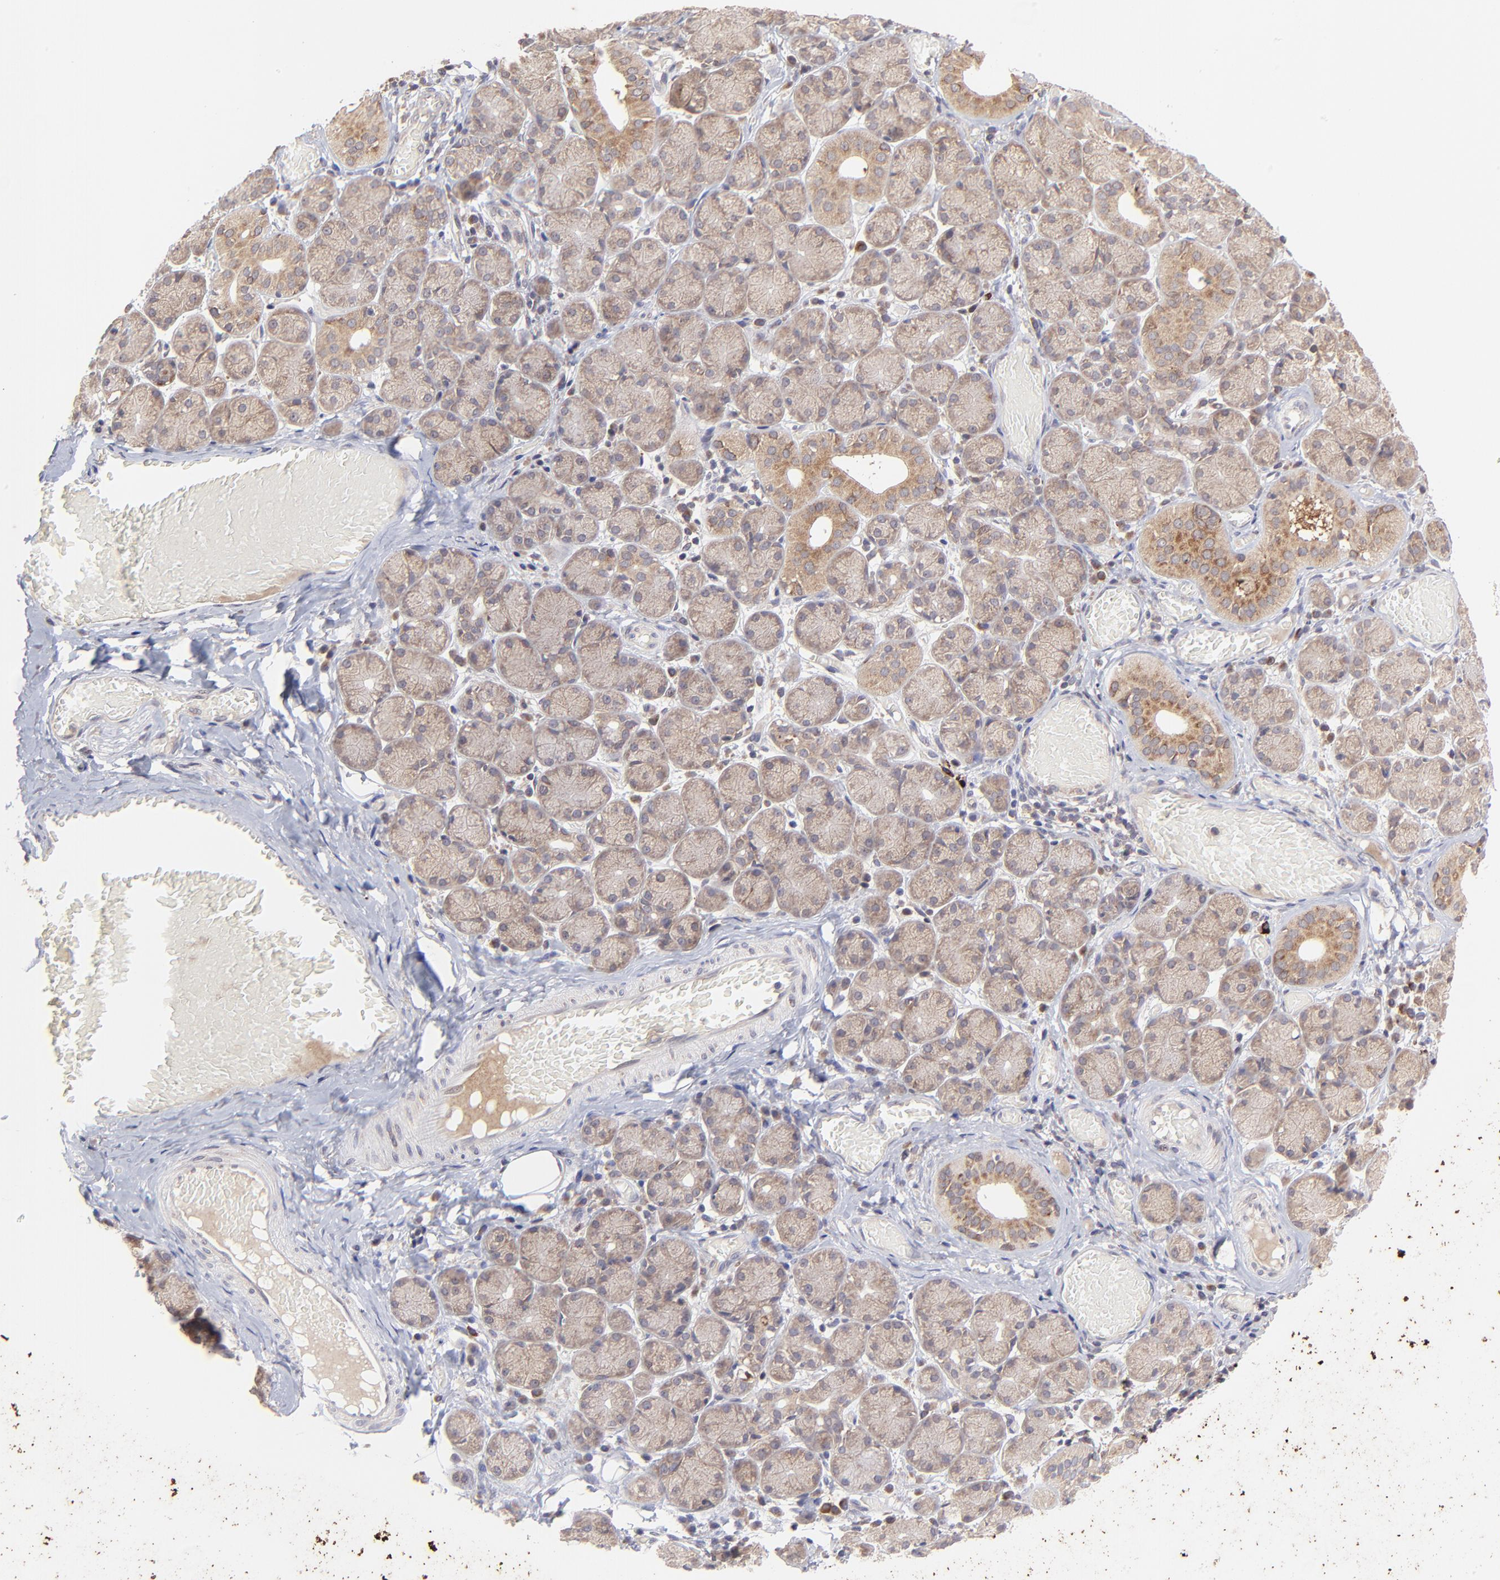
{"staining": {"intensity": "moderate", "quantity": ">75%", "location": "cytoplasmic/membranous"}, "tissue": "salivary gland", "cell_type": "Glandular cells", "image_type": "normal", "snomed": [{"axis": "morphology", "description": "Normal tissue, NOS"}, {"axis": "topography", "description": "Salivary gland"}], "caption": "The immunohistochemical stain shows moderate cytoplasmic/membranous positivity in glandular cells of normal salivary gland. (DAB IHC, brown staining for protein, blue staining for nuclei).", "gene": "TNRC6B", "patient": {"sex": "female", "age": 24}}